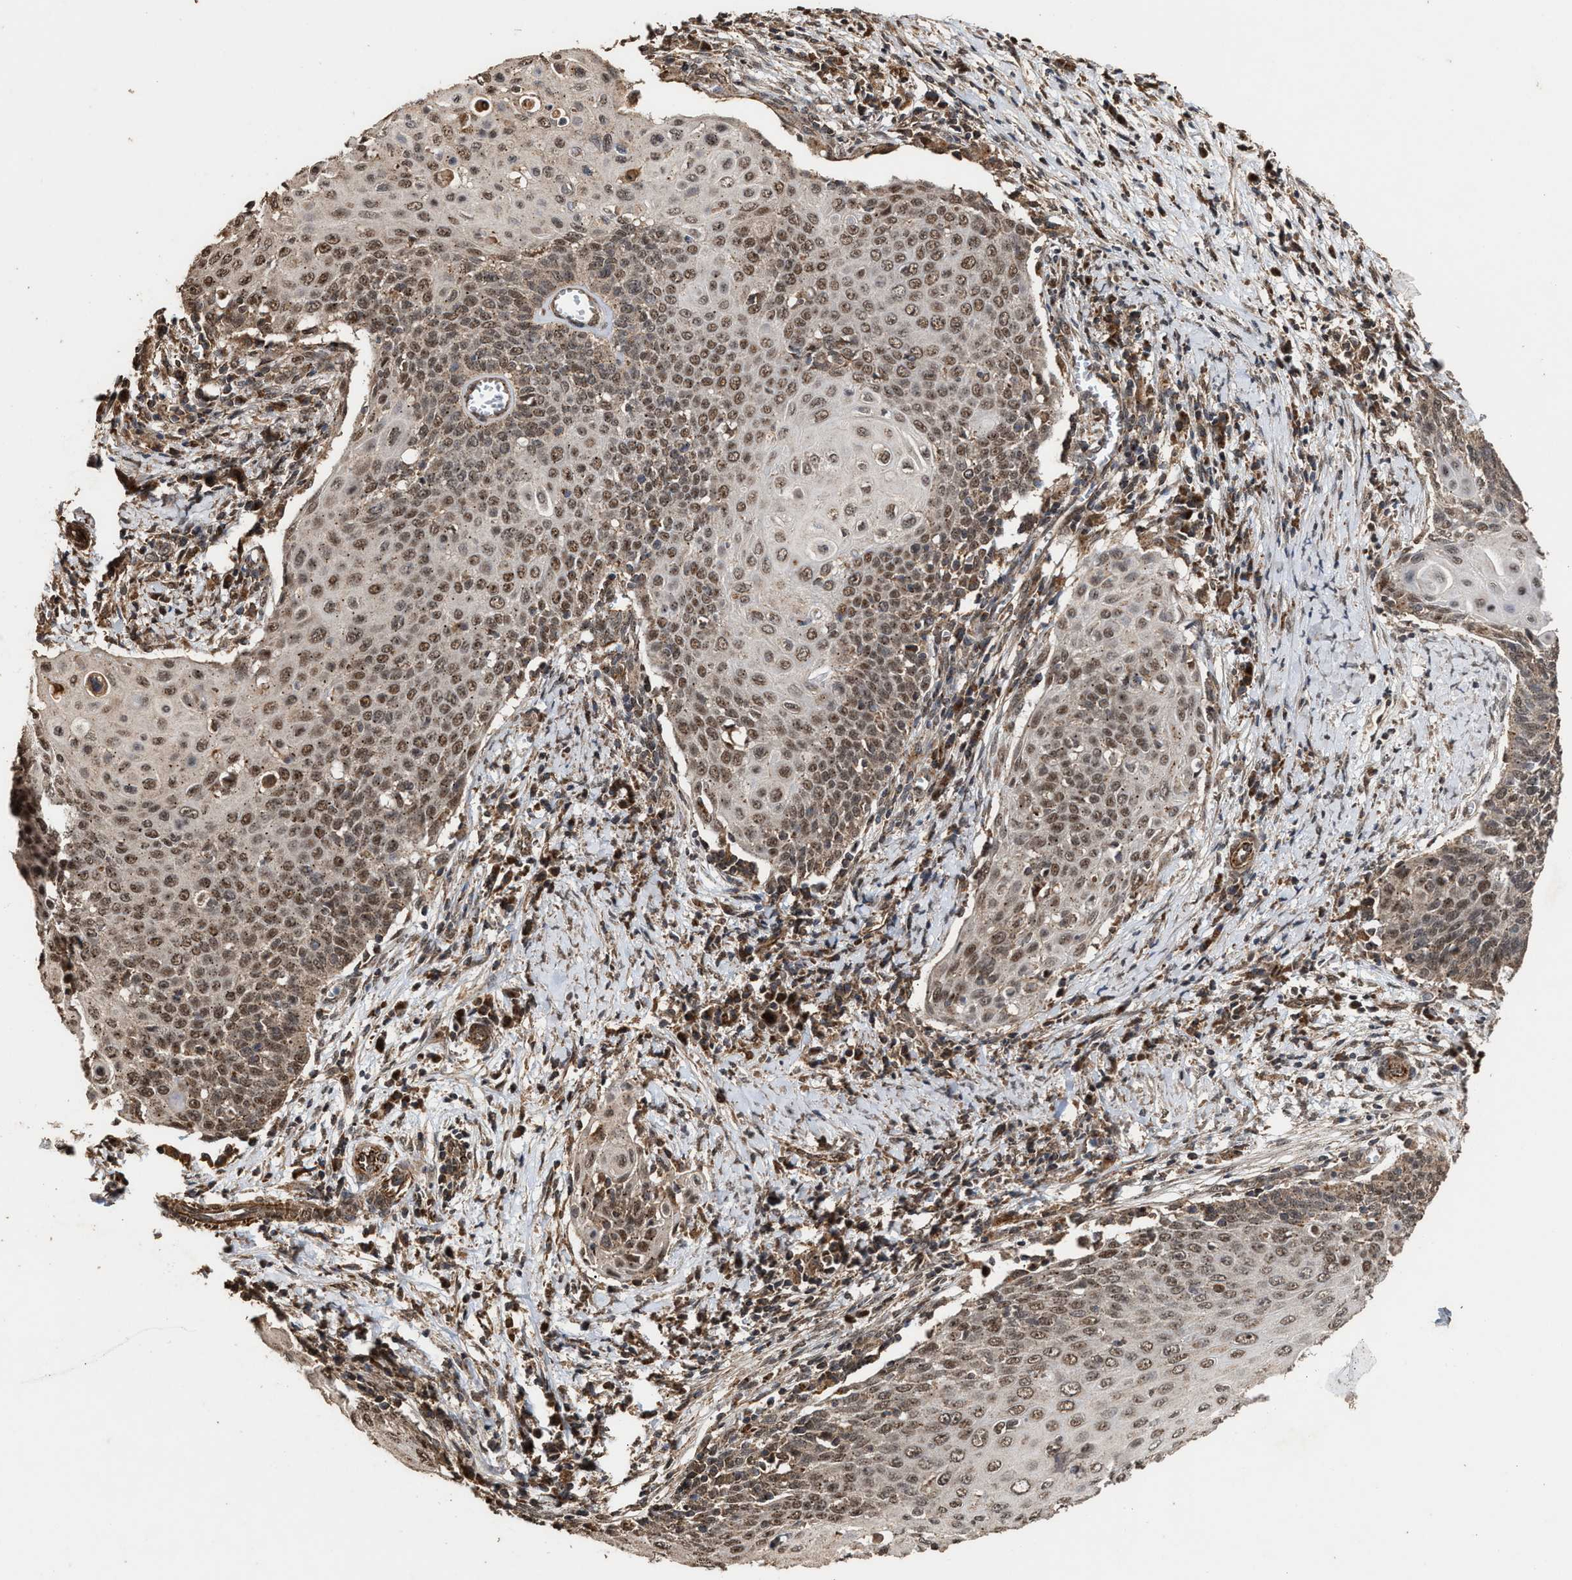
{"staining": {"intensity": "moderate", "quantity": ">75%", "location": "cytoplasmic/membranous,nuclear"}, "tissue": "cervical cancer", "cell_type": "Tumor cells", "image_type": "cancer", "snomed": [{"axis": "morphology", "description": "Squamous cell carcinoma, NOS"}, {"axis": "topography", "description": "Cervix"}], "caption": "Immunohistochemistry of squamous cell carcinoma (cervical) reveals medium levels of moderate cytoplasmic/membranous and nuclear expression in about >75% of tumor cells.", "gene": "ZNHIT6", "patient": {"sex": "female", "age": 39}}